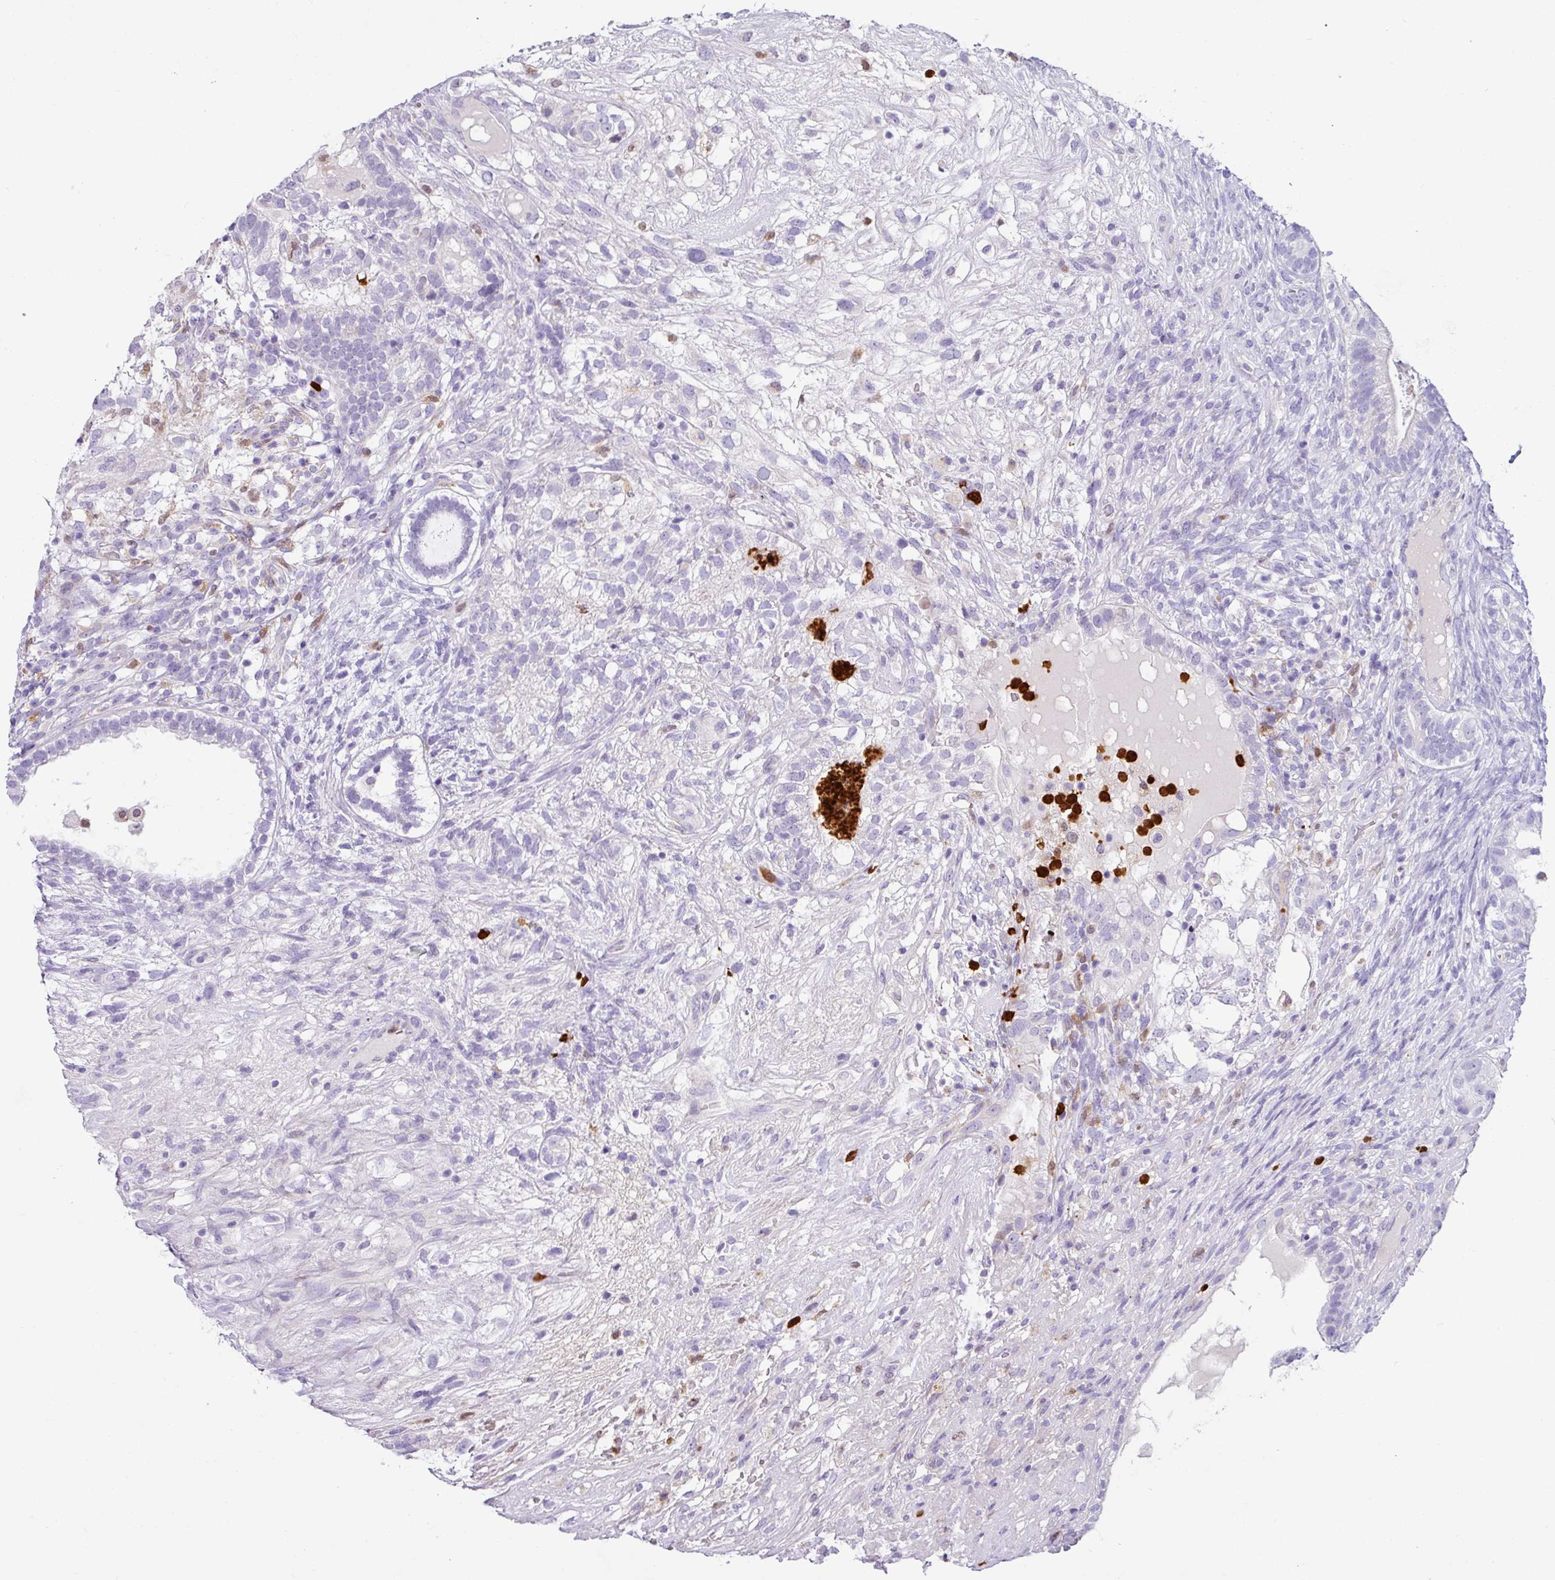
{"staining": {"intensity": "negative", "quantity": "none", "location": "none"}, "tissue": "testis cancer", "cell_type": "Tumor cells", "image_type": "cancer", "snomed": [{"axis": "morphology", "description": "Seminoma, NOS"}, {"axis": "morphology", "description": "Carcinoma, Embryonal, NOS"}, {"axis": "topography", "description": "Testis"}], "caption": "IHC of human seminoma (testis) displays no staining in tumor cells.", "gene": "SH2D3C", "patient": {"sex": "male", "age": 41}}